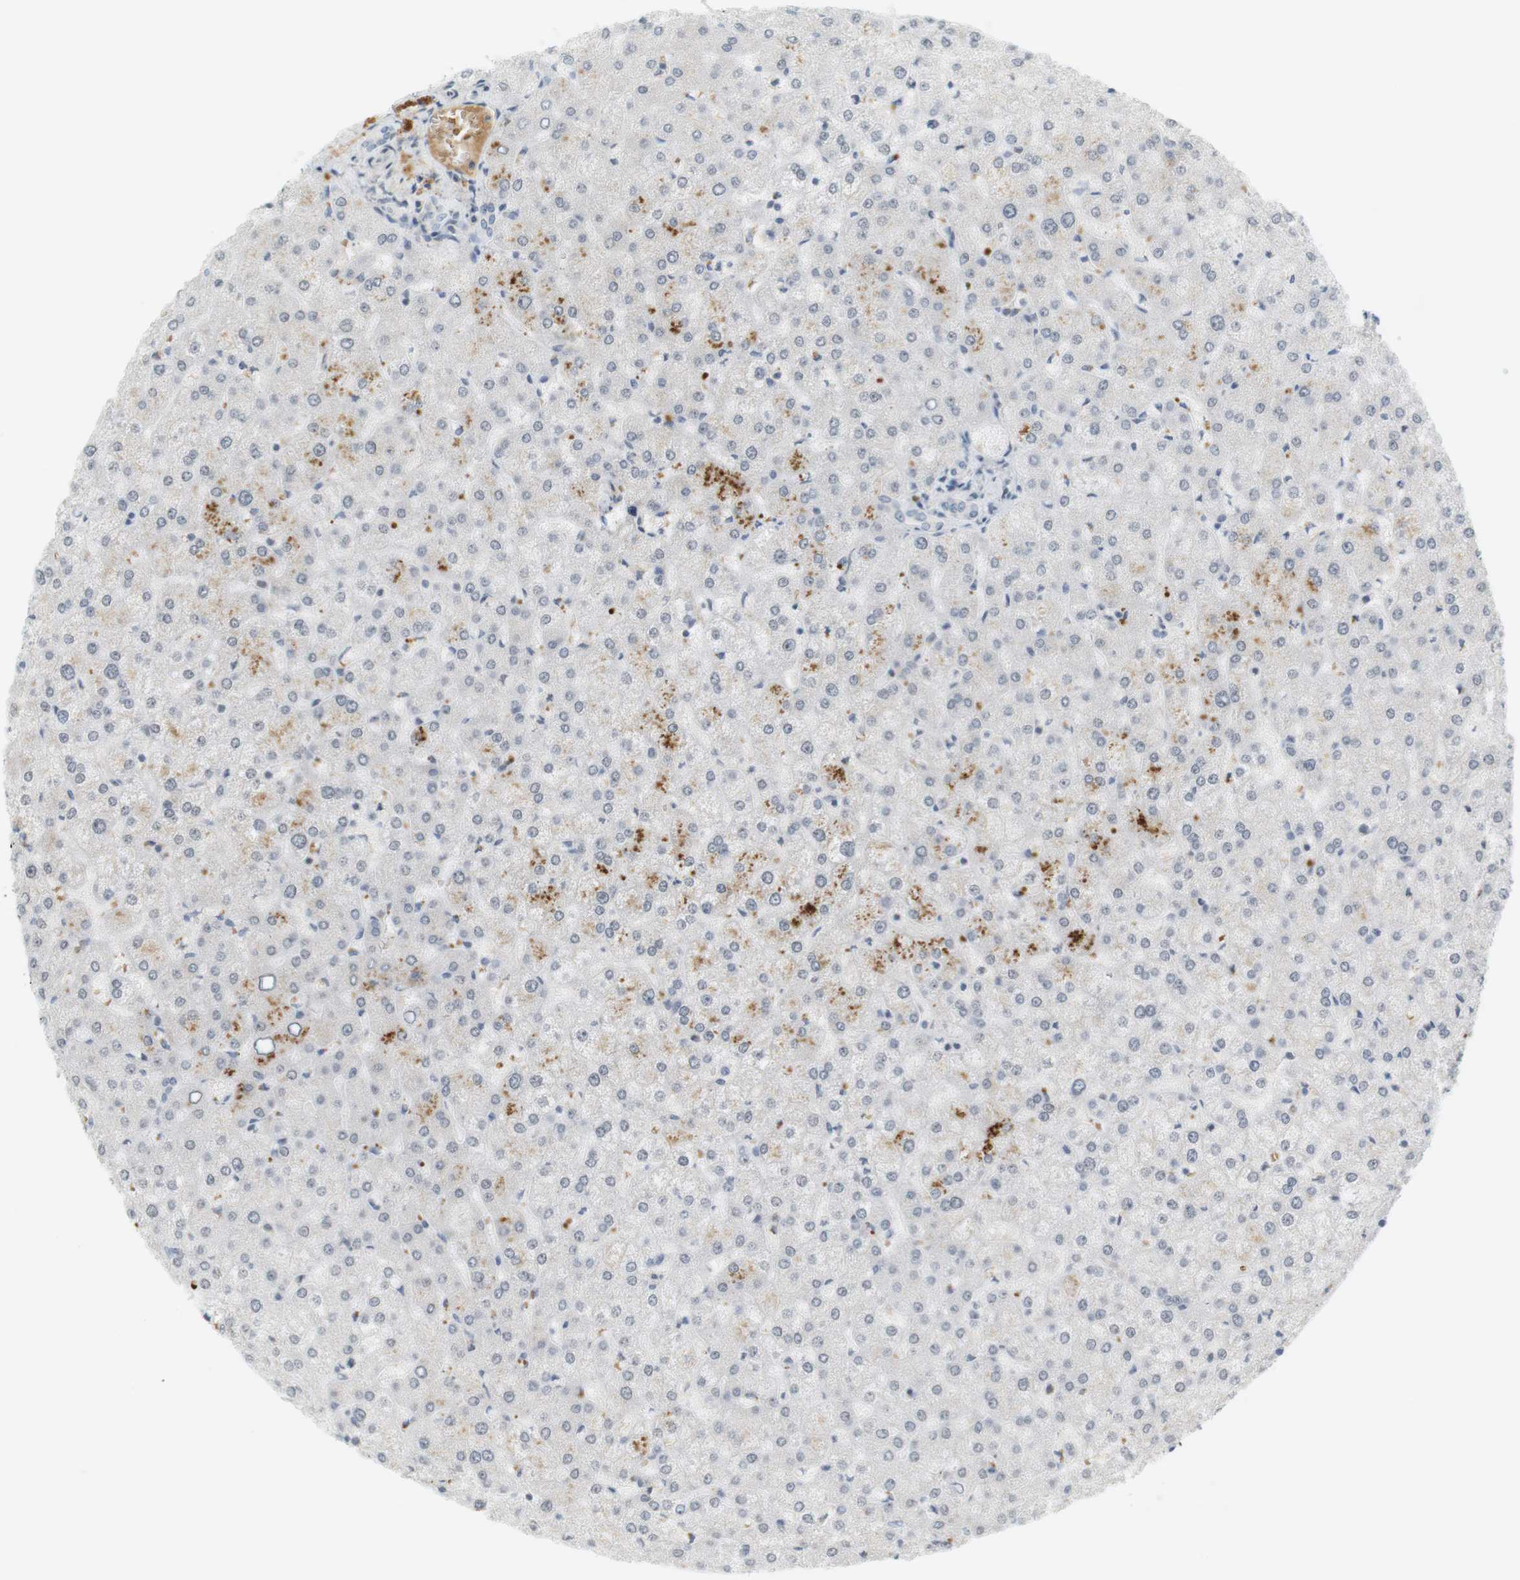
{"staining": {"intensity": "negative", "quantity": "none", "location": "none"}, "tissue": "liver", "cell_type": "Cholangiocytes", "image_type": "normal", "snomed": [{"axis": "morphology", "description": "Normal tissue, NOS"}, {"axis": "topography", "description": "Liver"}], "caption": "IHC photomicrograph of benign human liver stained for a protein (brown), which exhibits no positivity in cholangiocytes.", "gene": "DMC1", "patient": {"sex": "female", "age": 32}}